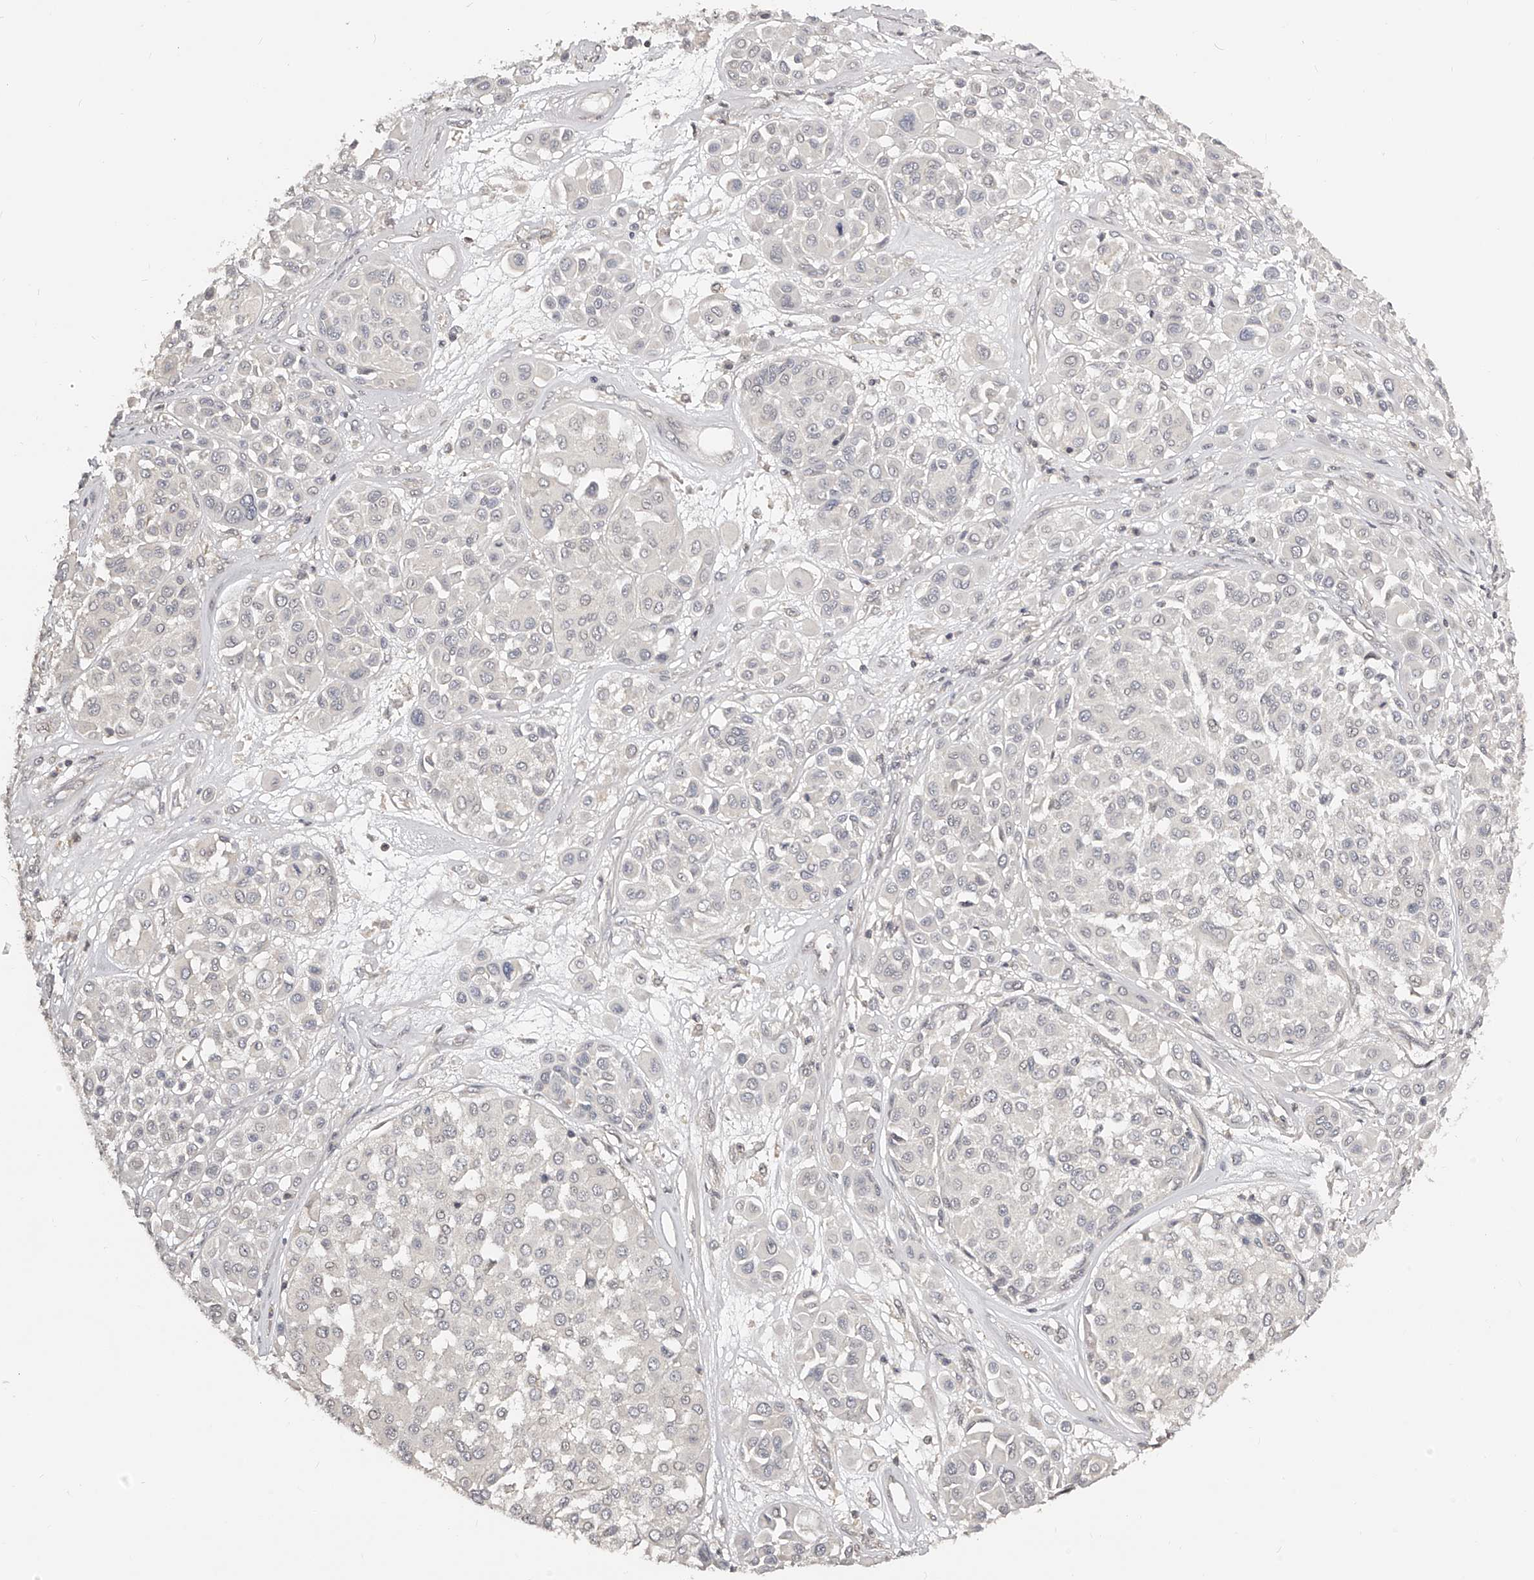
{"staining": {"intensity": "negative", "quantity": "none", "location": "none"}, "tissue": "melanoma", "cell_type": "Tumor cells", "image_type": "cancer", "snomed": [{"axis": "morphology", "description": "Malignant melanoma, Metastatic site"}, {"axis": "topography", "description": "Soft tissue"}], "caption": "Immunohistochemical staining of malignant melanoma (metastatic site) shows no significant positivity in tumor cells.", "gene": "ZNF789", "patient": {"sex": "male", "age": 41}}